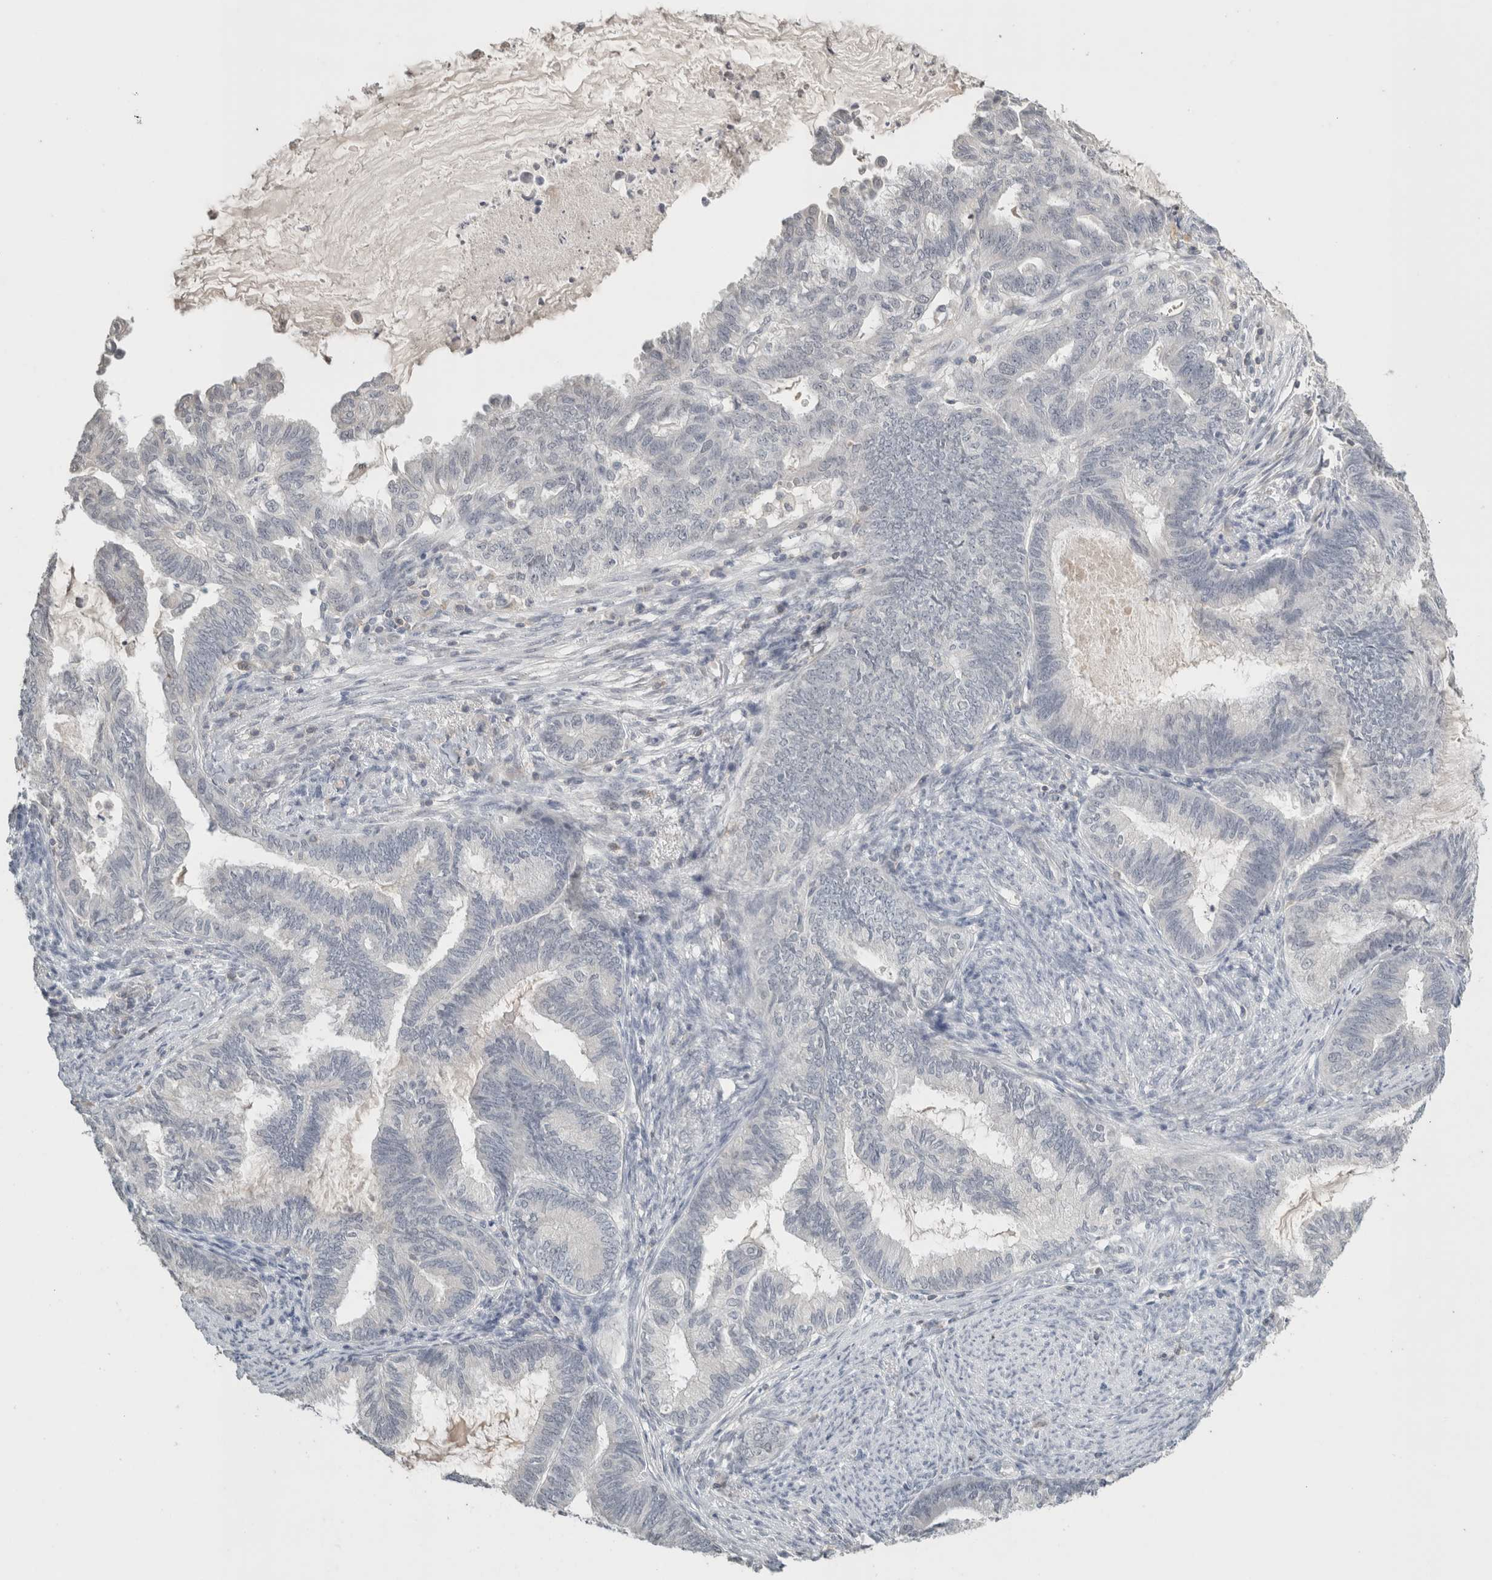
{"staining": {"intensity": "negative", "quantity": "none", "location": "none"}, "tissue": "endometrial cancer", "cell_type": "Tumor cells", "image_type": "cancer", "snomed": [{"axis": "morphology", "description": "Adenocarcinoma, NOS"}, {"axis": "topography", "description": "Endometrium"}], "caption": "The image demonstrates no significant staining in tumor cells of endometrial cancer (adenocarcinoma).", "gene": "TRAT1", "patient": {"sex": "female", "age": 86}}